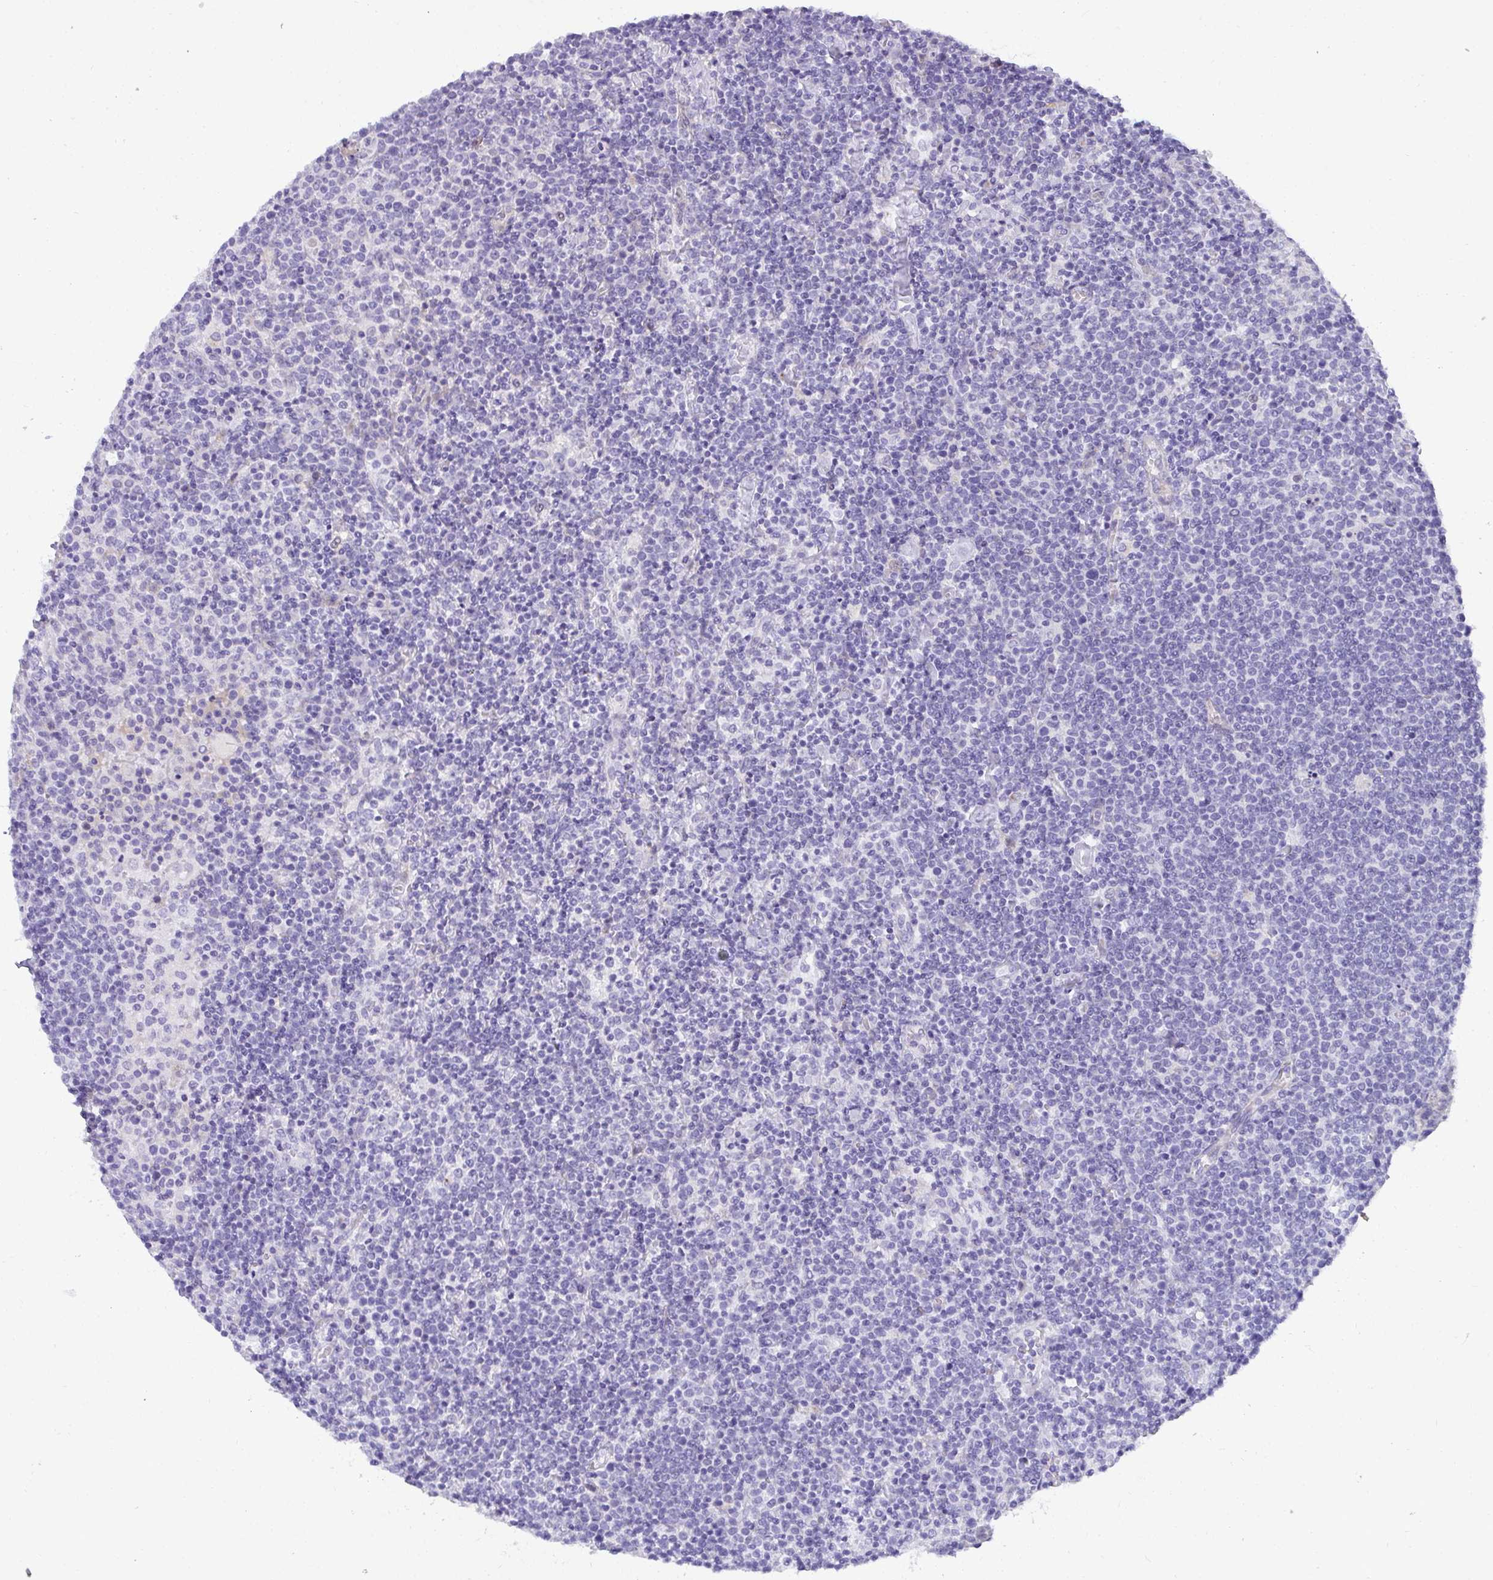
{"staining": {"intensity": "negative", "quantity": "none", "location": "none"}, "tissue": "lymphoma", "cell_type": "Tumor cells", "image_type": "cancer", "snomed": [{"axis": "morphology", "description": "Malignant lymphoma, non-Hodgkin's type, High grade"}, {"axis": "topography", "description": "Lymph node"}], "caption": "Human high-grade malignant lymphoma, non-Hodgkin's type stained for a protein using immunohistochemistry (IHC) exhibits no positivity in tumor cells.", "gene": "AK5", "patient": {"sex": "male", "age": 61}}